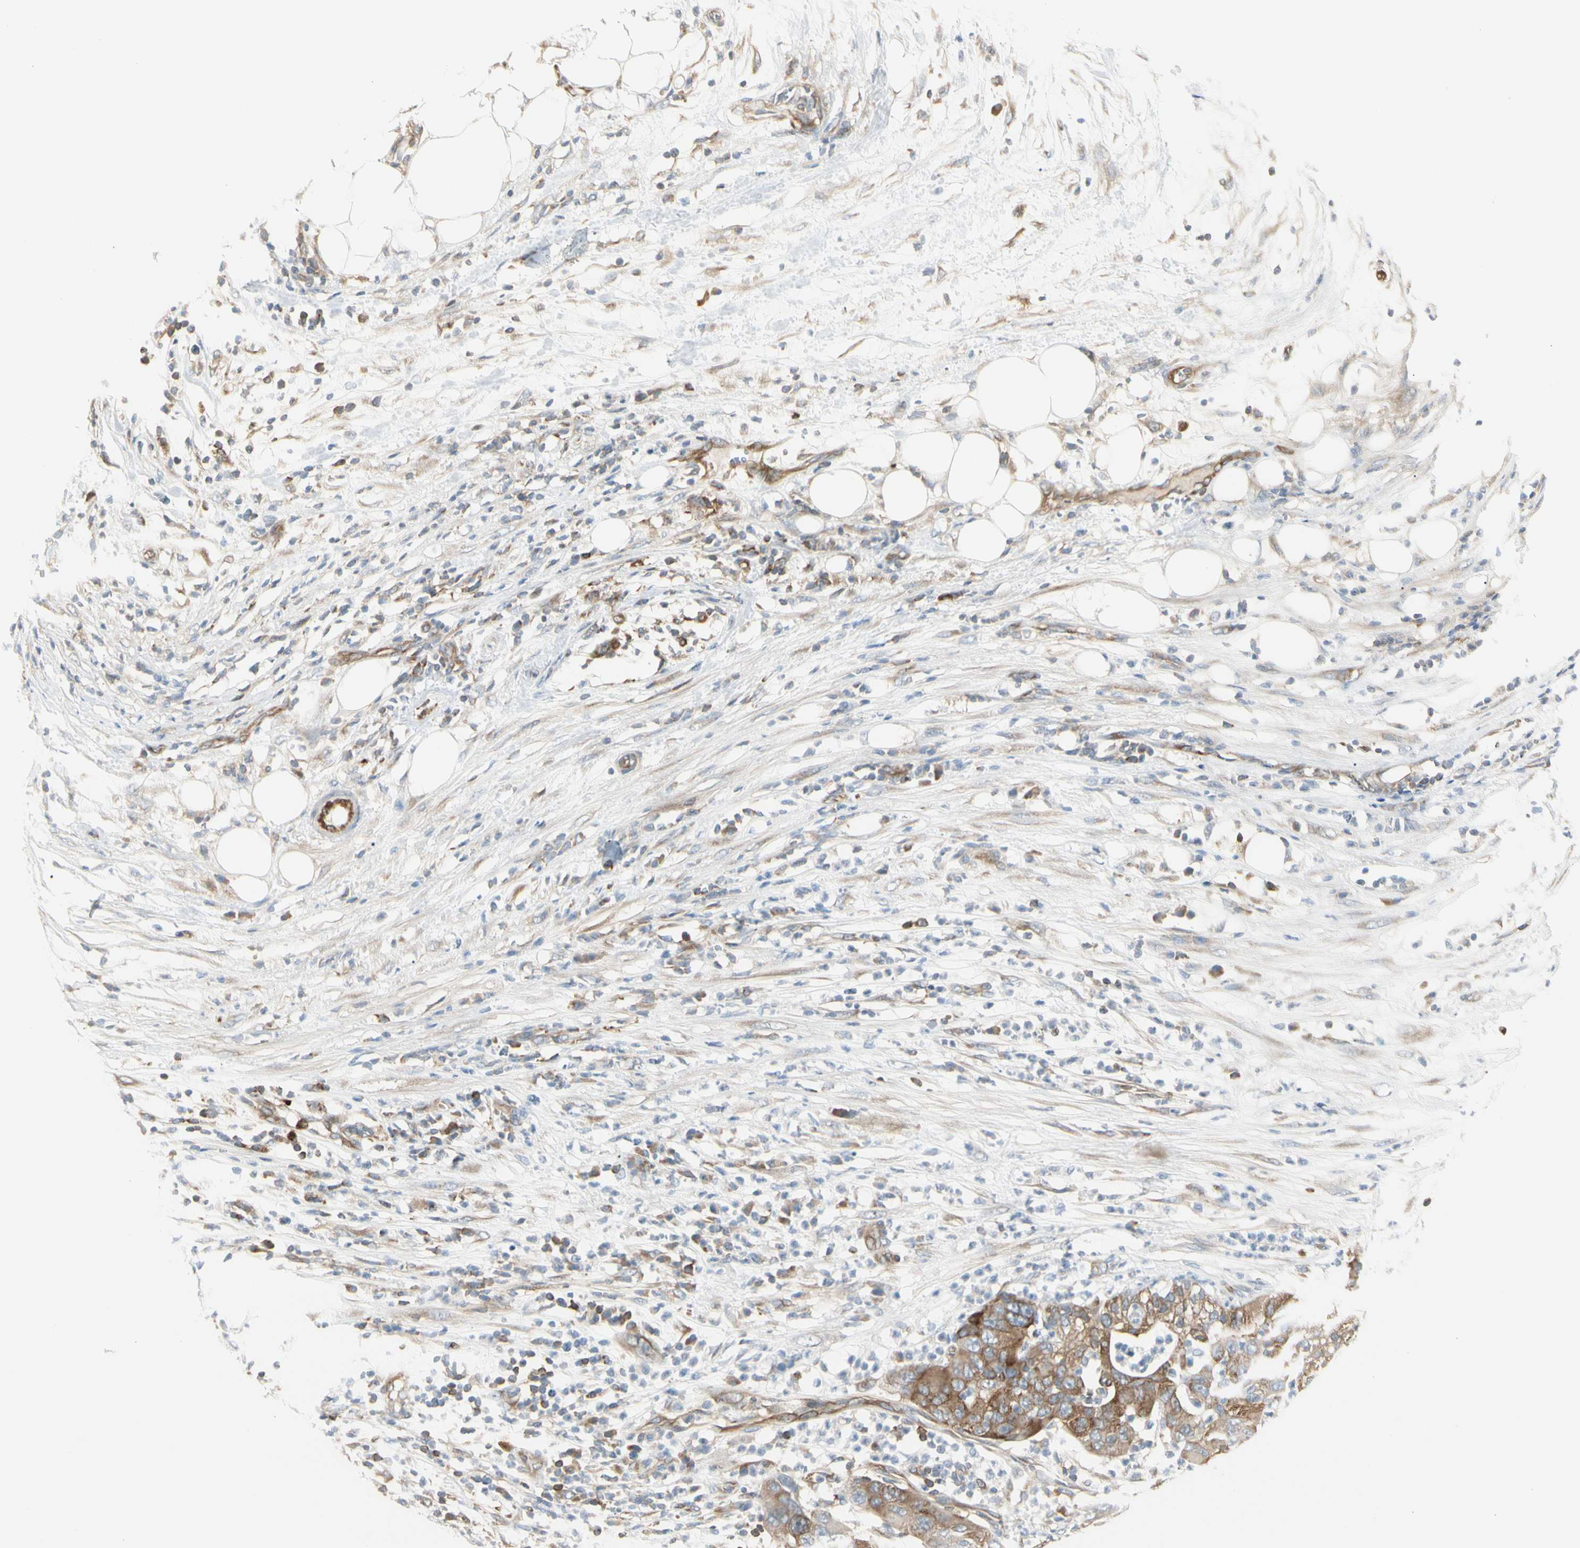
{"staining": {"intensity": "moderate", "quantity": ">75%", "location": "cytoplasmic/membranous"}, "tissue": "pancreatic cancer", "cell_type": "Tumor cells", "image_type": "cancer", "snomed": [{"axis": "morphology", "description": "Adenocarcinoma, NOS"}, {"axis": "topography", "description": "Pancreas"}], "caption": "This histopathology image shows pancreatic cancer (adenocarcinoma) stained with IHC to label a protein in brown. The cytoplasmic/membranous of tumor cells show moderate positivity for the protein. Nuclei are counter-stained blue.", "gene": "NFKB2", "patient": {"sex": "female", "age": 78}}